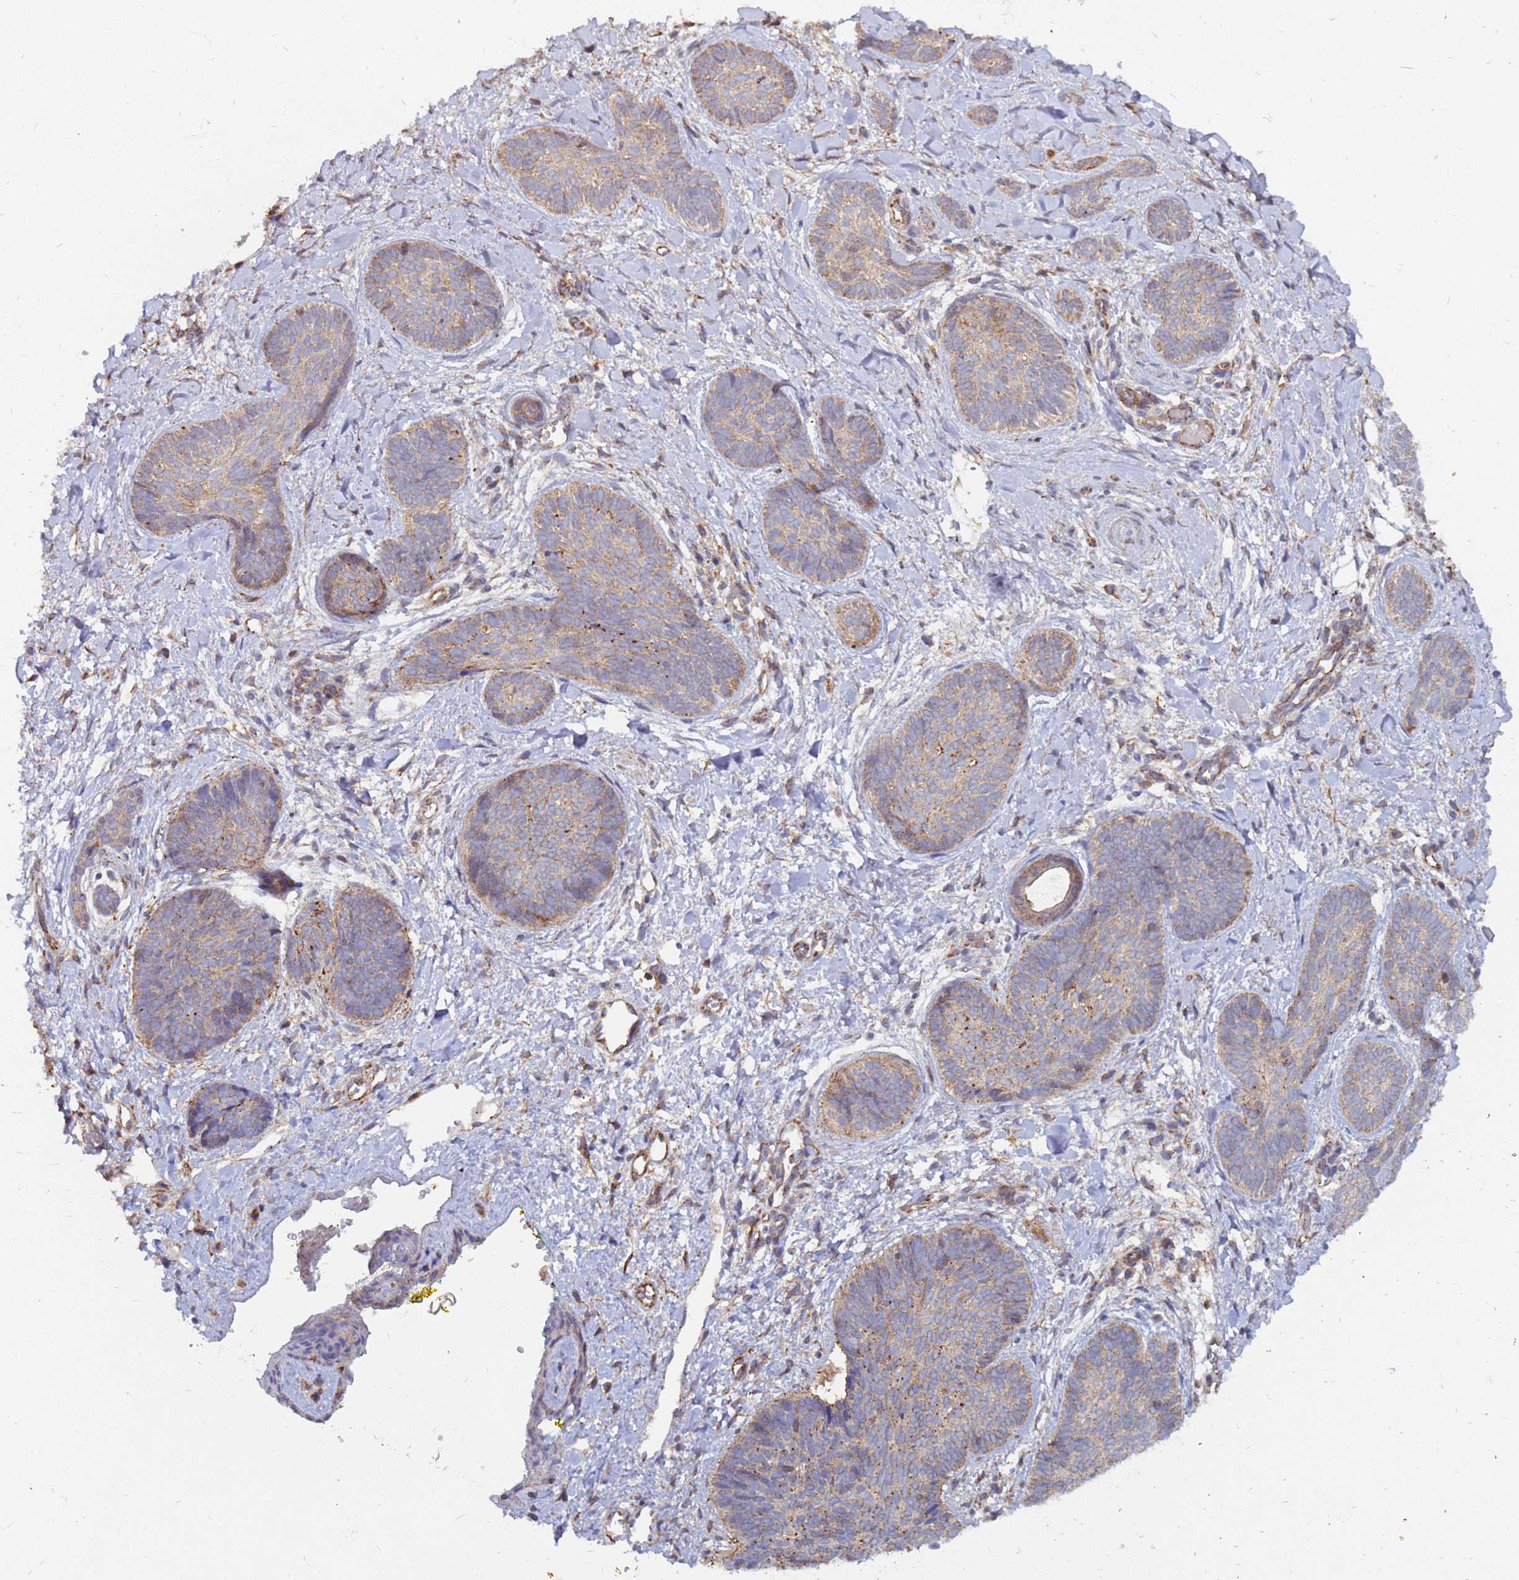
{"staining": {"intensity": "weak", "quantity": ">75%", "location": "cytoplasmic/membranous"}, "tissue": "skin cancer", "cell_type": "Tumor cells", "image_type": "cancer", "snomed": [{"axis": "morphology", "description": "Basal cell carcinoma"}, {"axis": "topography", "description": "Skin"}], "caption": "Approximately >75% of tumor cells in skin cancer demonstrate weak cytoplasmic/membranous protein positivity as visualized by brown immunohistochemical staining.", "gene": "CDC34", "patient": {"sex": "female", "age": 81}}